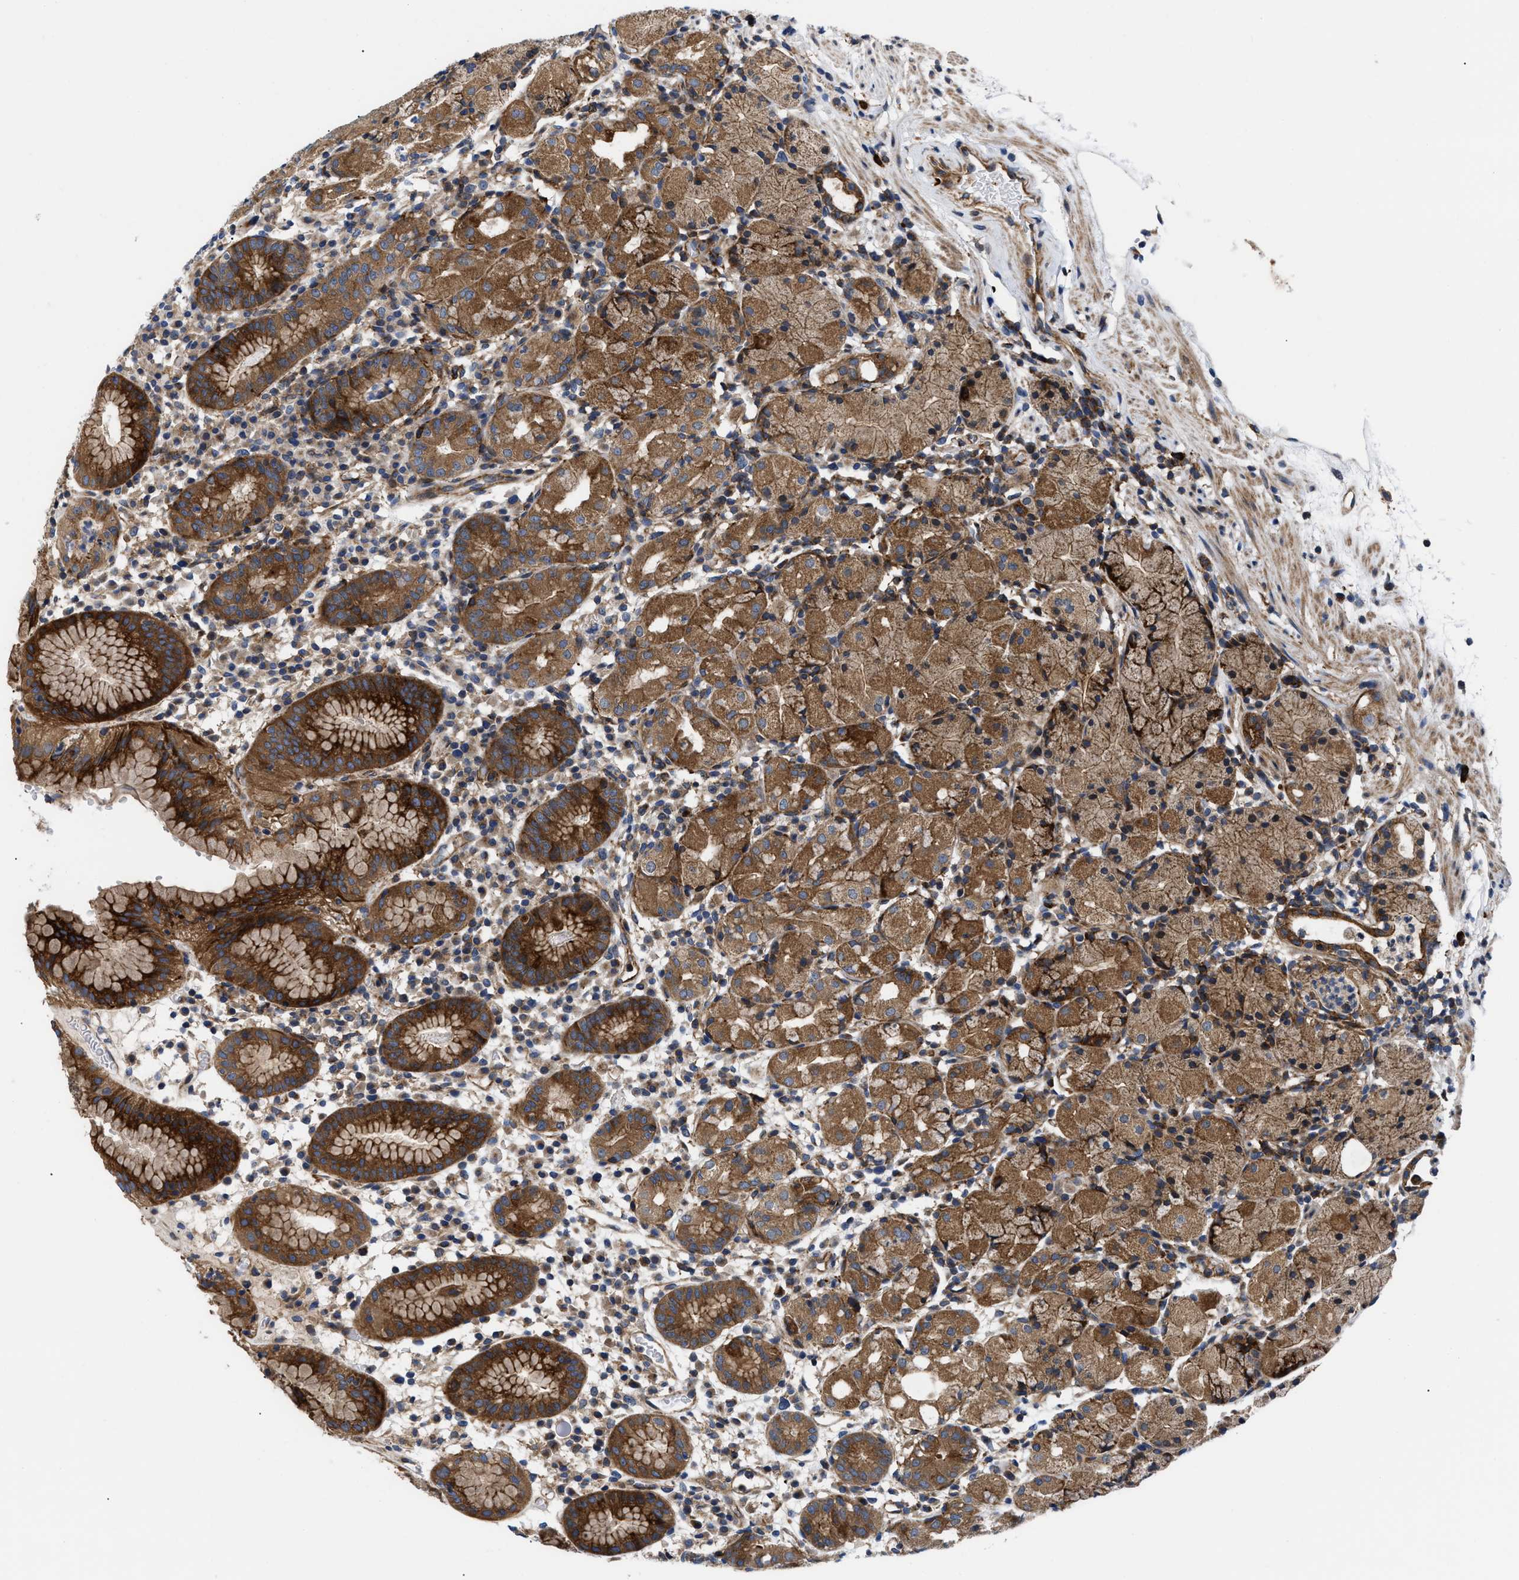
{"staining": {"intensity": "strong", "quantity": ">75%", "location": "cytoplasmic/membranous"}, "tissue": "stomach", "cell_type": "Glandular cells", "image_type": "normal", "snomed": [{"axis": "morphology", "description": "Normal tissue, NOS"}, {"axis": "topography", "description": "Stomach"}, {"axis": "topography", "description": "Stomach, lower"}], "caption": "About >75% of glandular cells in normal human stomach exhibit strong cytoplasmic/membranous protein expression as visualized by brown immunohistochemical staining.", "gene": "SPAST", "patient": {"sex": "female", "age": 75}}